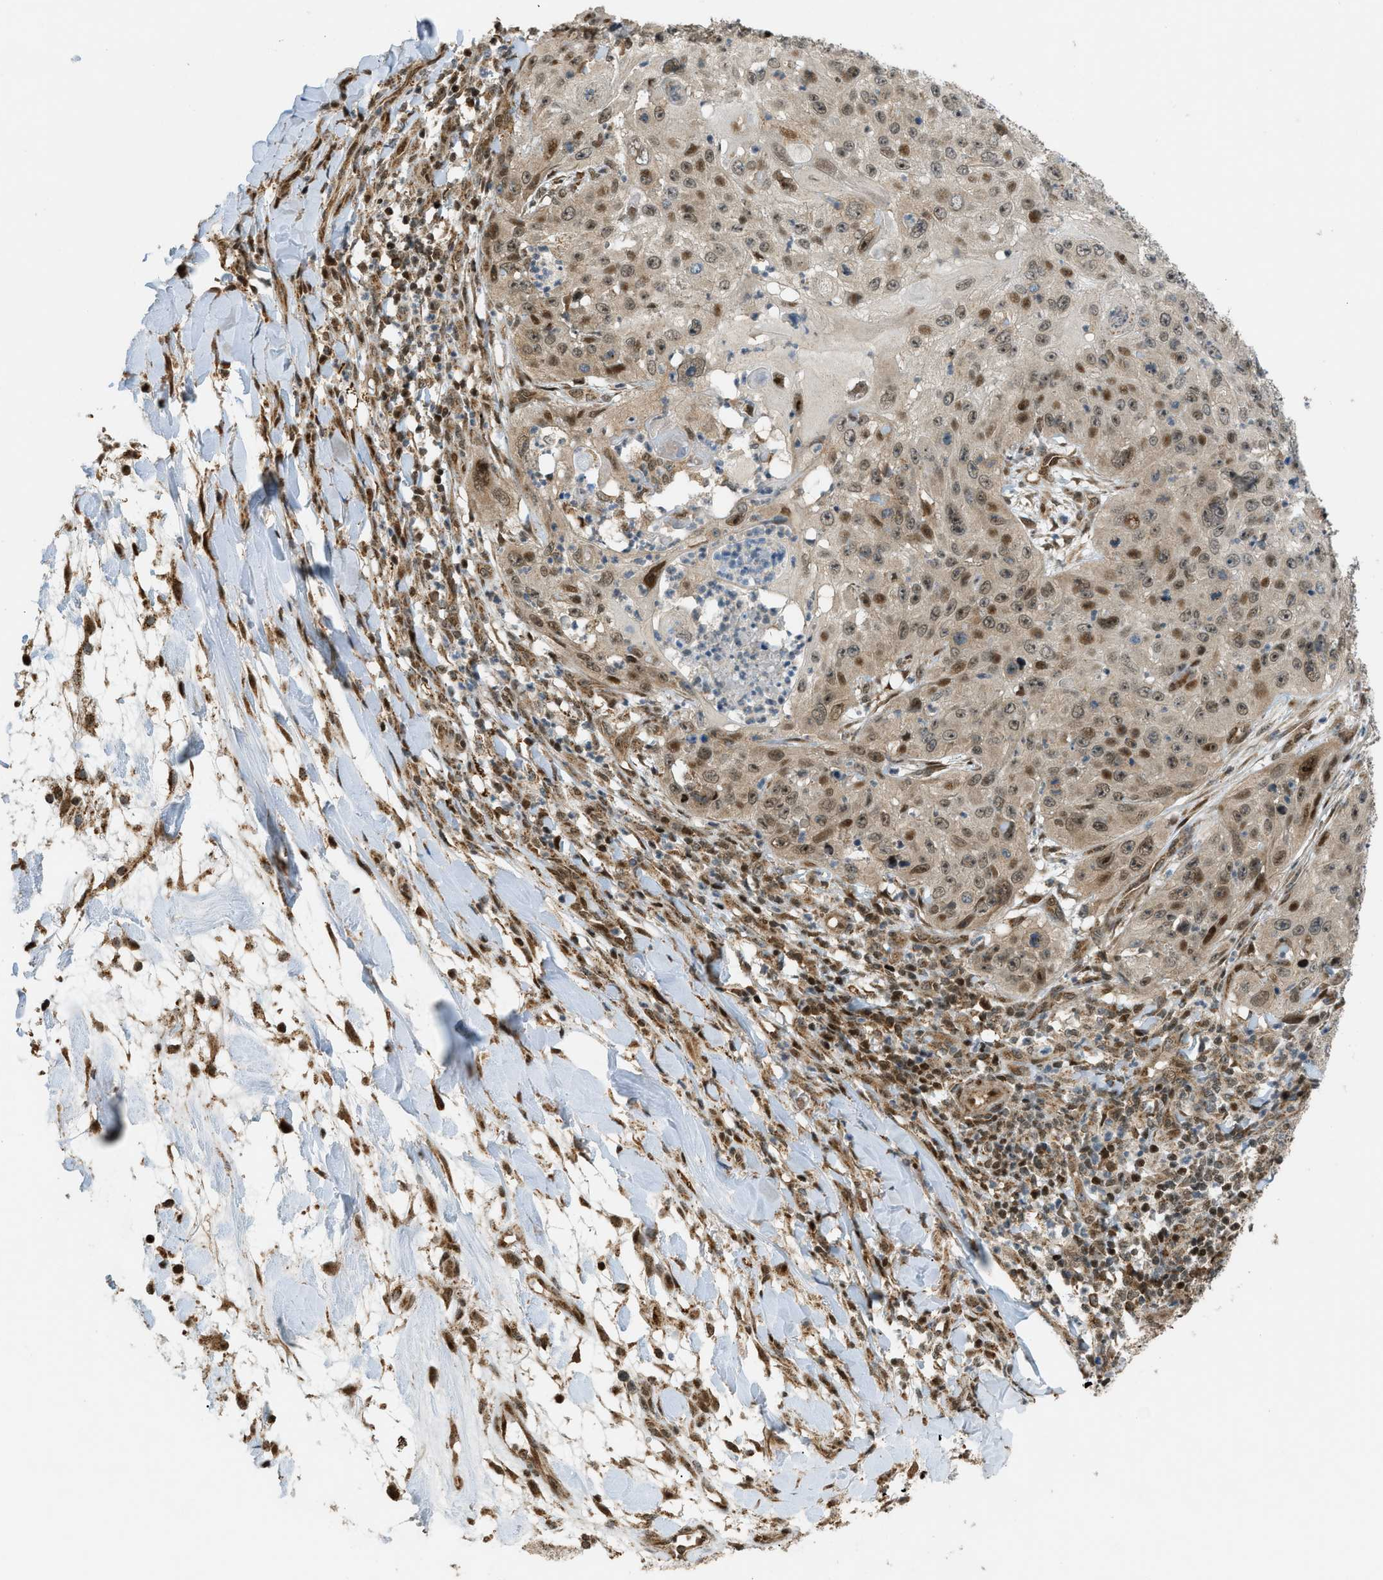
{"staining": {"intensity": "moderate", "quantity": ">75%", "location": "cytoplasmic/membranous,nuclear"}, "tissue": "skin cancer", "cell_type": "Tumor cells", "image_type": "cancer", "snomed": [{"axis": "morphology", "description": "Squamous cell carcinoma, NOS"}, {"axis": "topography", "description": "Skin"}], "caption": "Immunohistochemistry histopathology image of neoplastic tissue: human skin squamous cell carcinoma stained using IHC exhibits medium levels of moderate protein expression localized specifically in the cytoplasmic/membranous and nuclear of tumor cells, appearing as a cytoplasmic/membranous and nuclear brown color.", "gene": "CCDC186", "patient": {"sex": "female", "age": 80}}